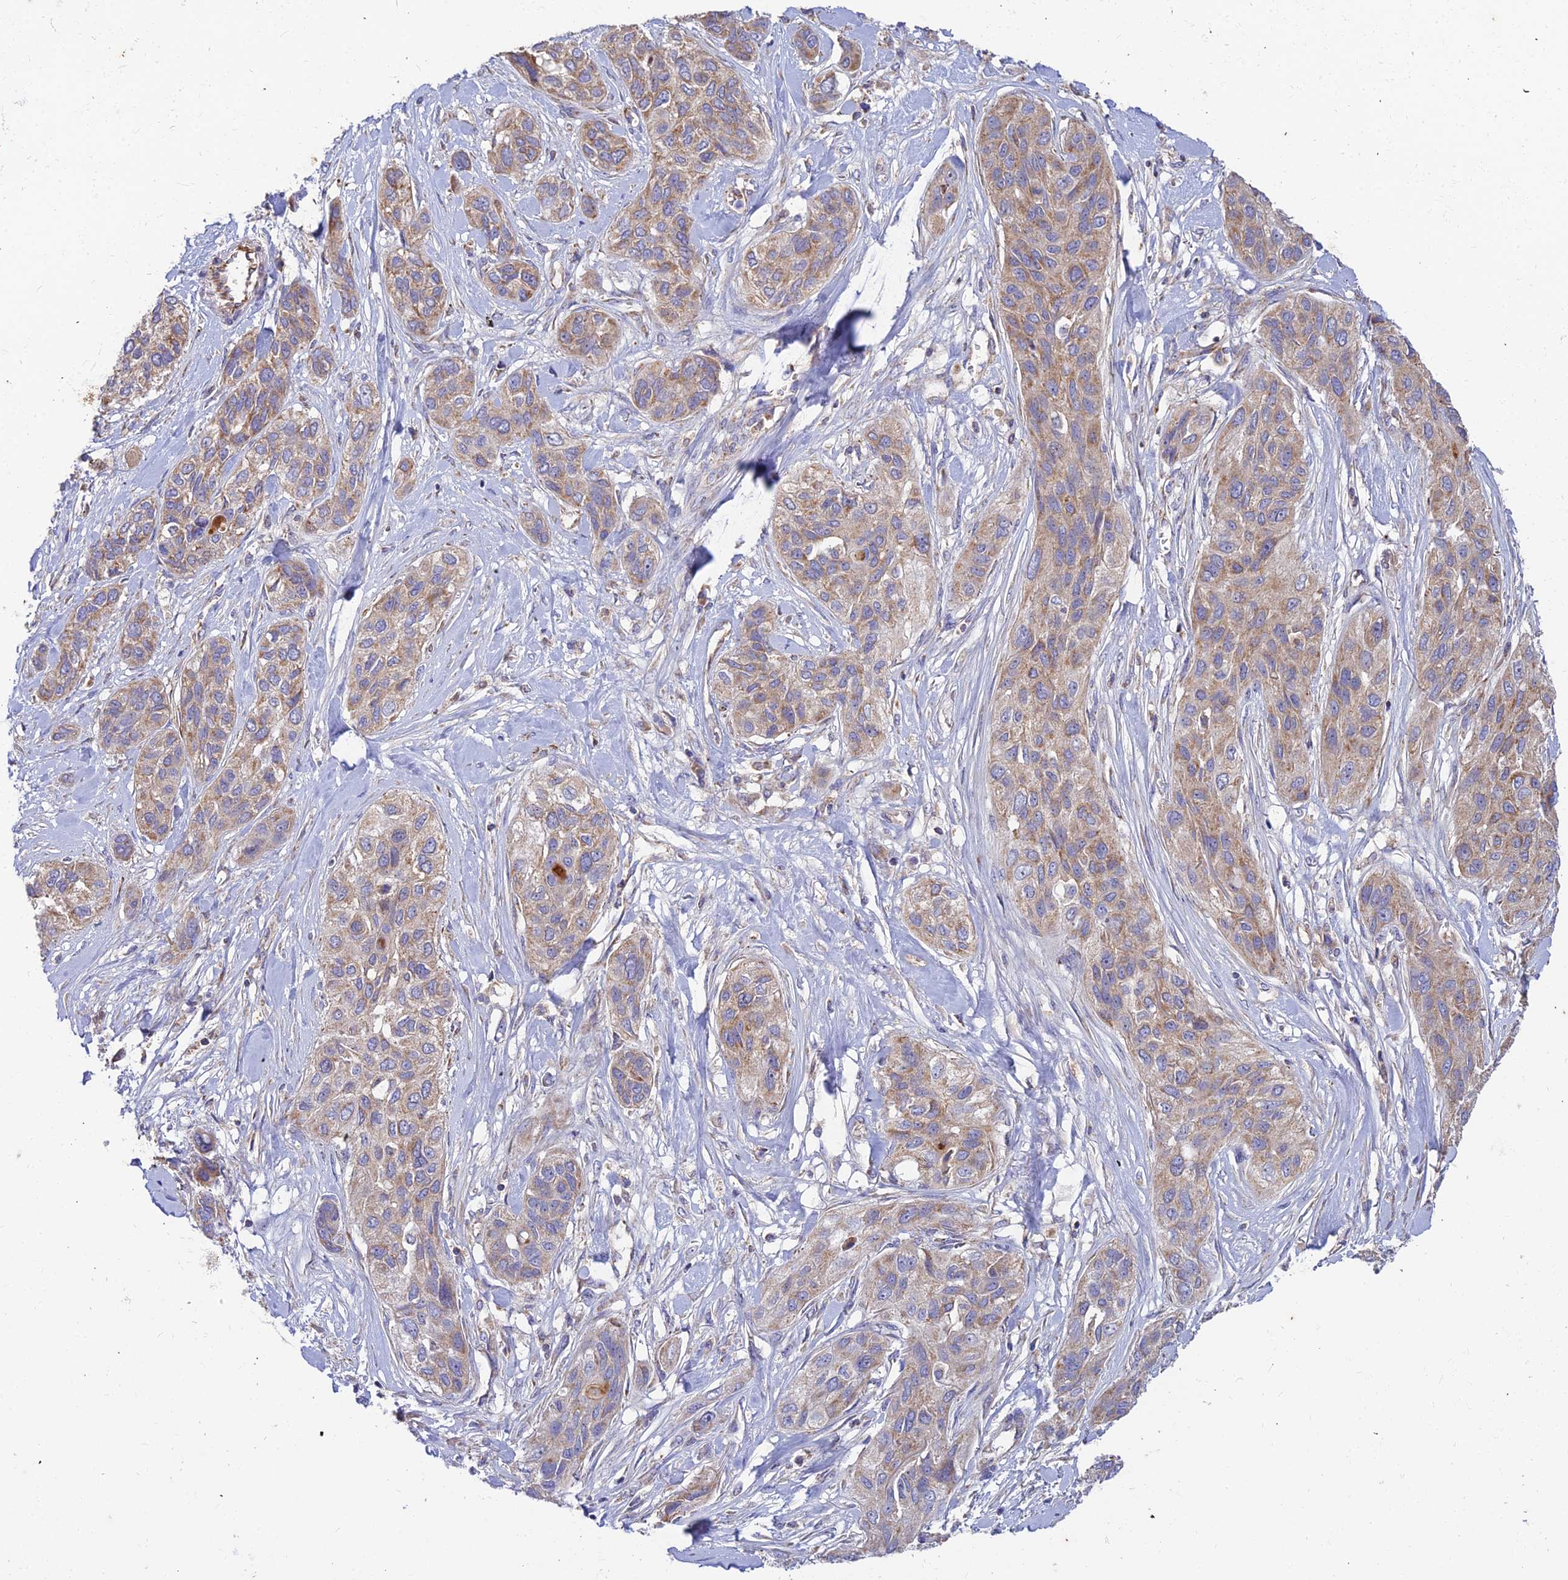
{"staining": {"intensity": "weak", "quantity": ">75%", "location": "cytoplasmic/membranous"}, "tissue": "lung cancer", "cell_type": "Tumor cells", "image_type": "cancer", "snomed": [{"axis": "morphology", "description": "Squamous cell carcinoma, NOS"}, {"axis": "topography", "description": "Lung"}], "caption": "Squamous cell carcinoma (lung) stained with DAB (3,3'-diaminobenzidine) IHC demonstrates low levels of weak cytoplasmic/membranous expression in approximately >75% of tumor cells.", "gene": "ASPHD1", "patient": {"sex": "female", "age": 70}}